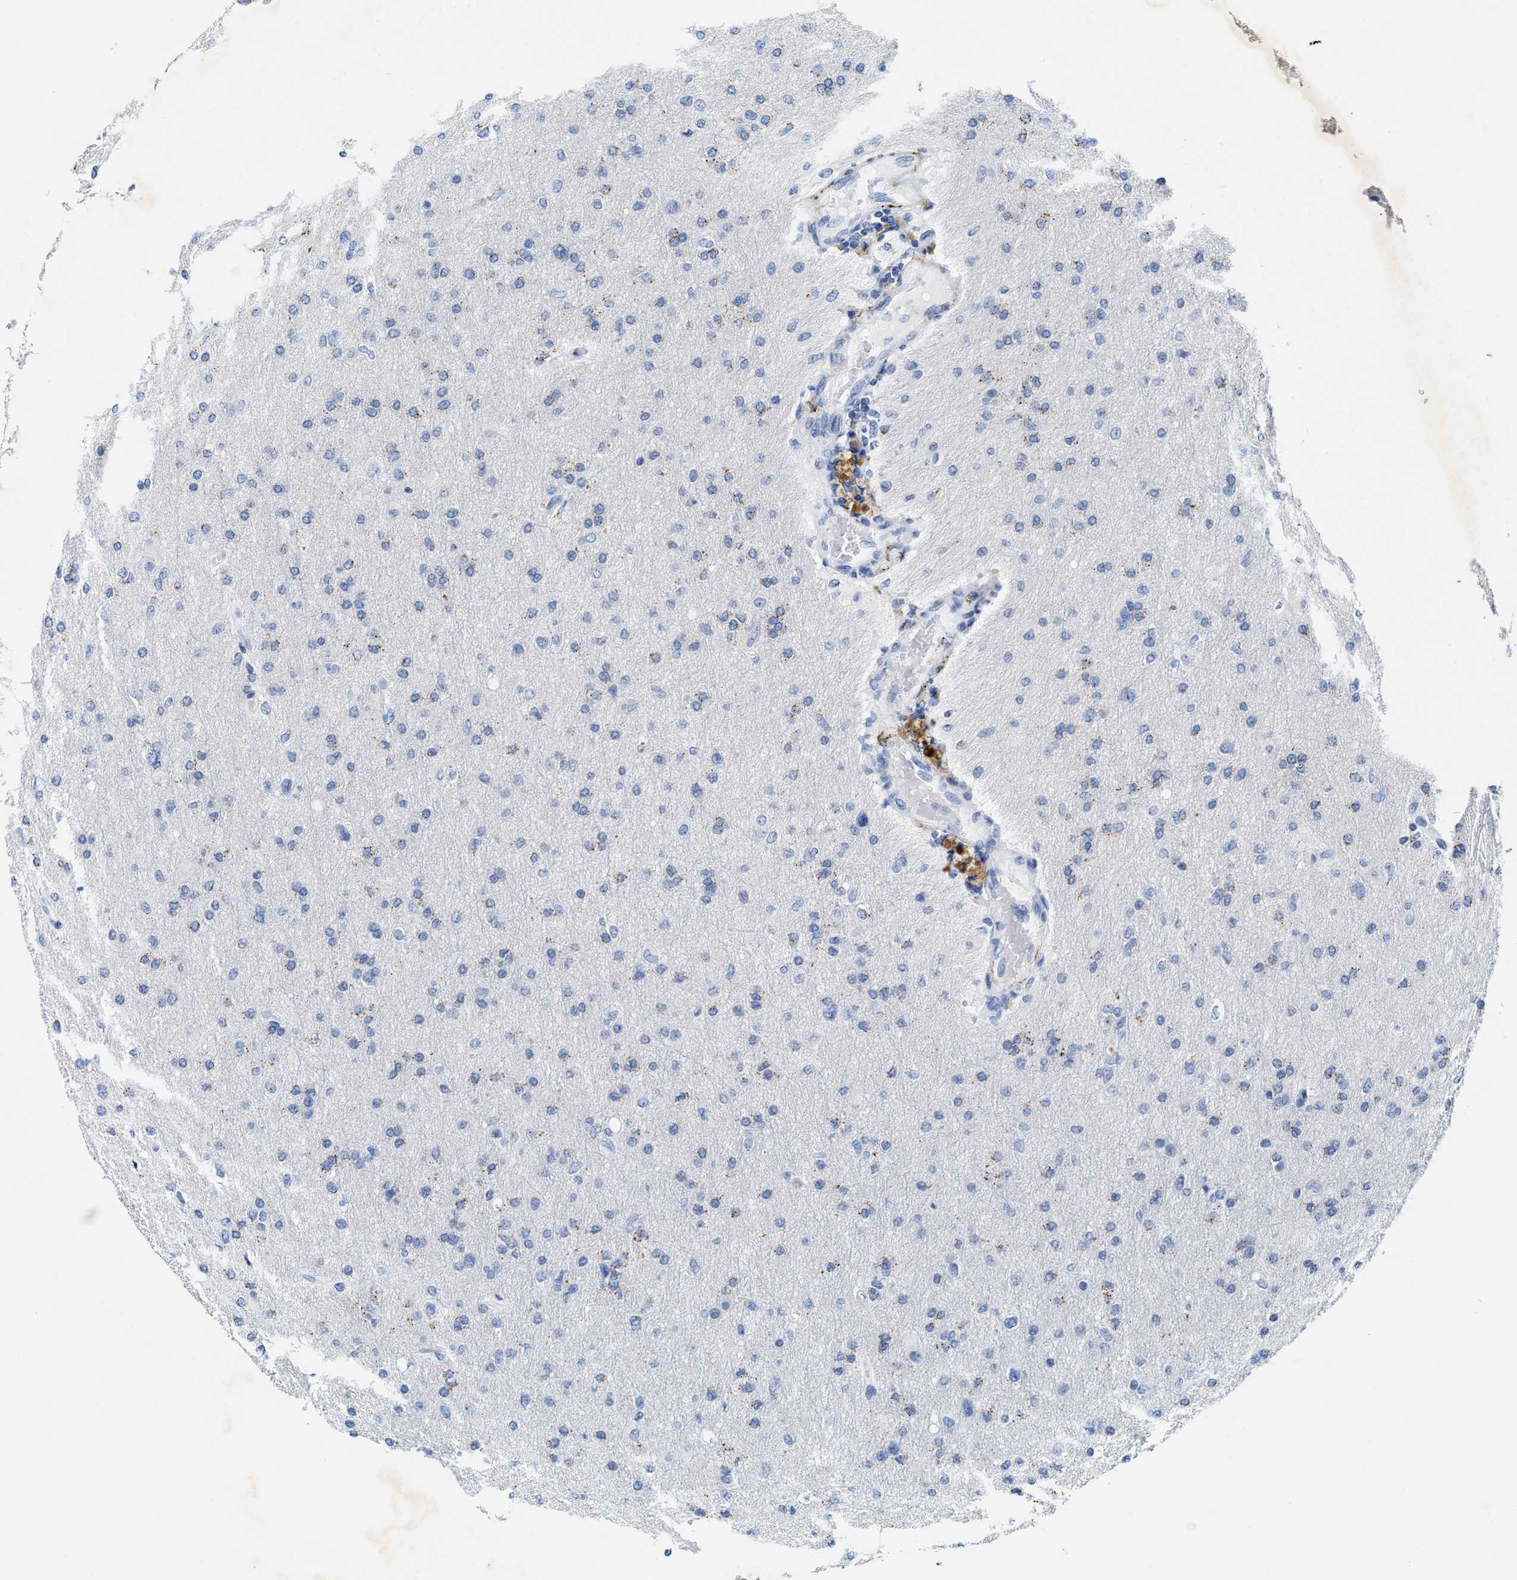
{"staining": {"intensity": "negative", "quantity": "none", "location": "none"}, "tissue": "glioma", "cell_type": "Tumor cells", "image_type": "cancer", "snomed": [{"axis": "morphology", "description": "Glioma, malignant, High grade"}, {"axis": "topography", "description": "Cerebral cortex"}], "caption": "Tumor cells are negative for protein expression in human malignant glioma (high-grade).", "gene": "TBRG4", "patient": {"sex": "female", "age": 36}}